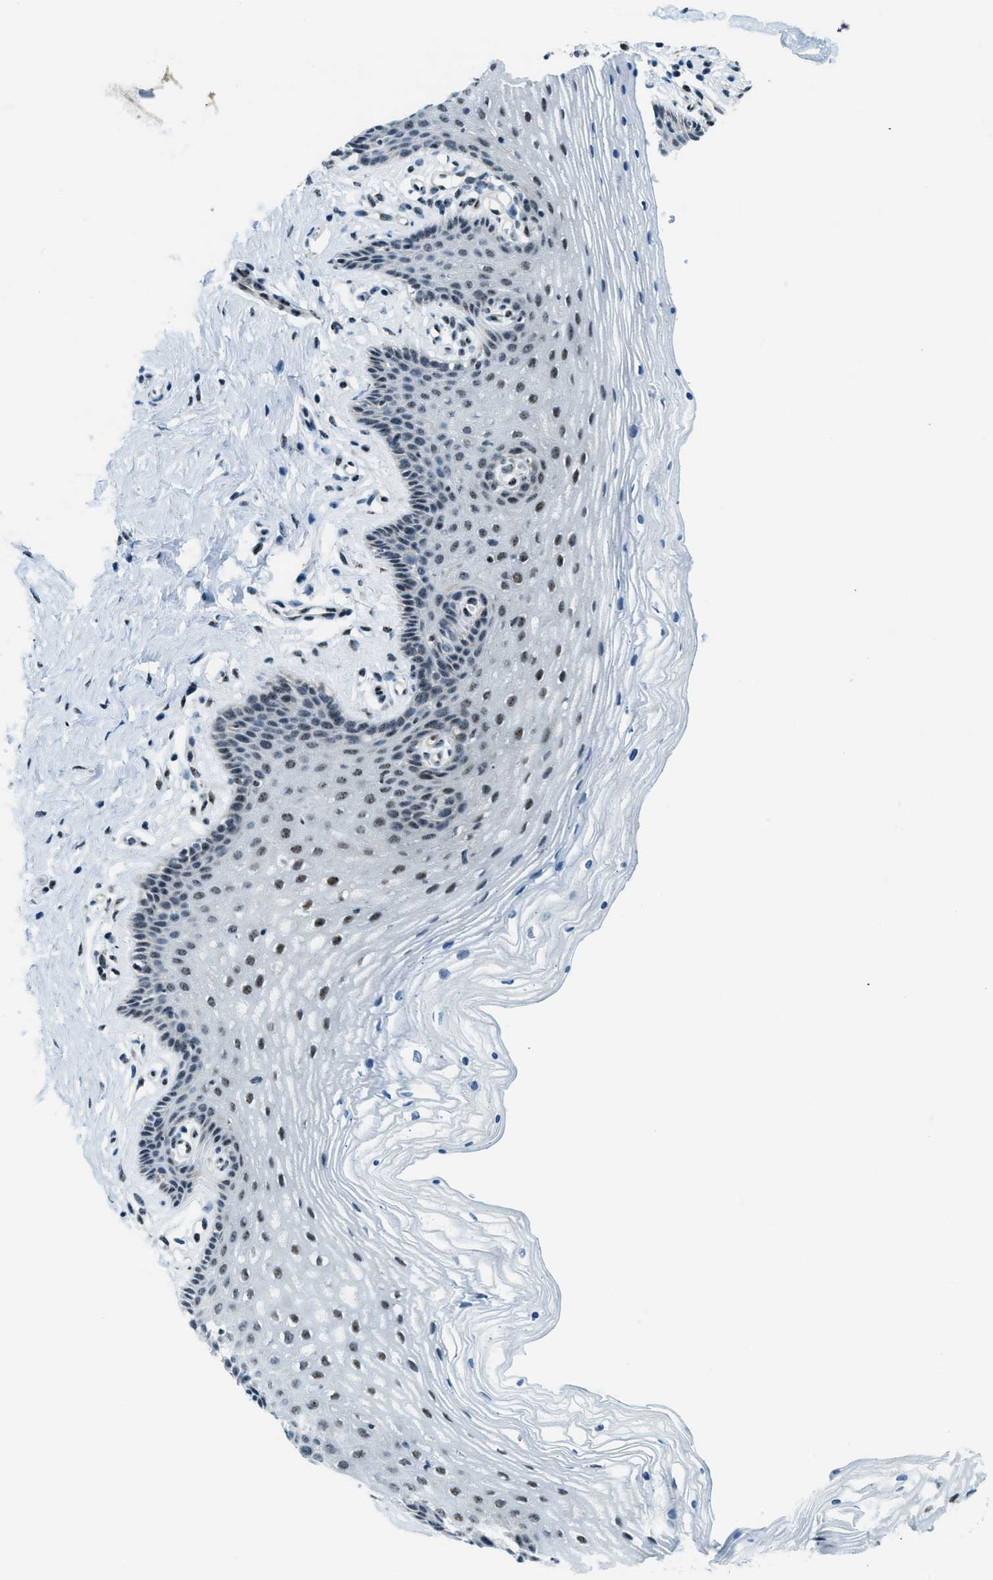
{"staining": {"intensity": "weak", "quantity": "25%-75%", "location": "nuclear"}, "tissue": "vagina", "cell_type": "Squamous epithelial cells", "image_type": "normal", "snomed": [{"axis": "morphology", "description": "Normal tissue, NOS"}, {"axis": "topography", "description": "Vagina"}], "caption": "Unremarkable vagina displays weak nuclear staining in about 25%-75% of squamous epithelial cells, visualized by immunohistochemistry.", "gene": "SP100", "patient": {"sex": "female", "age": 32}}